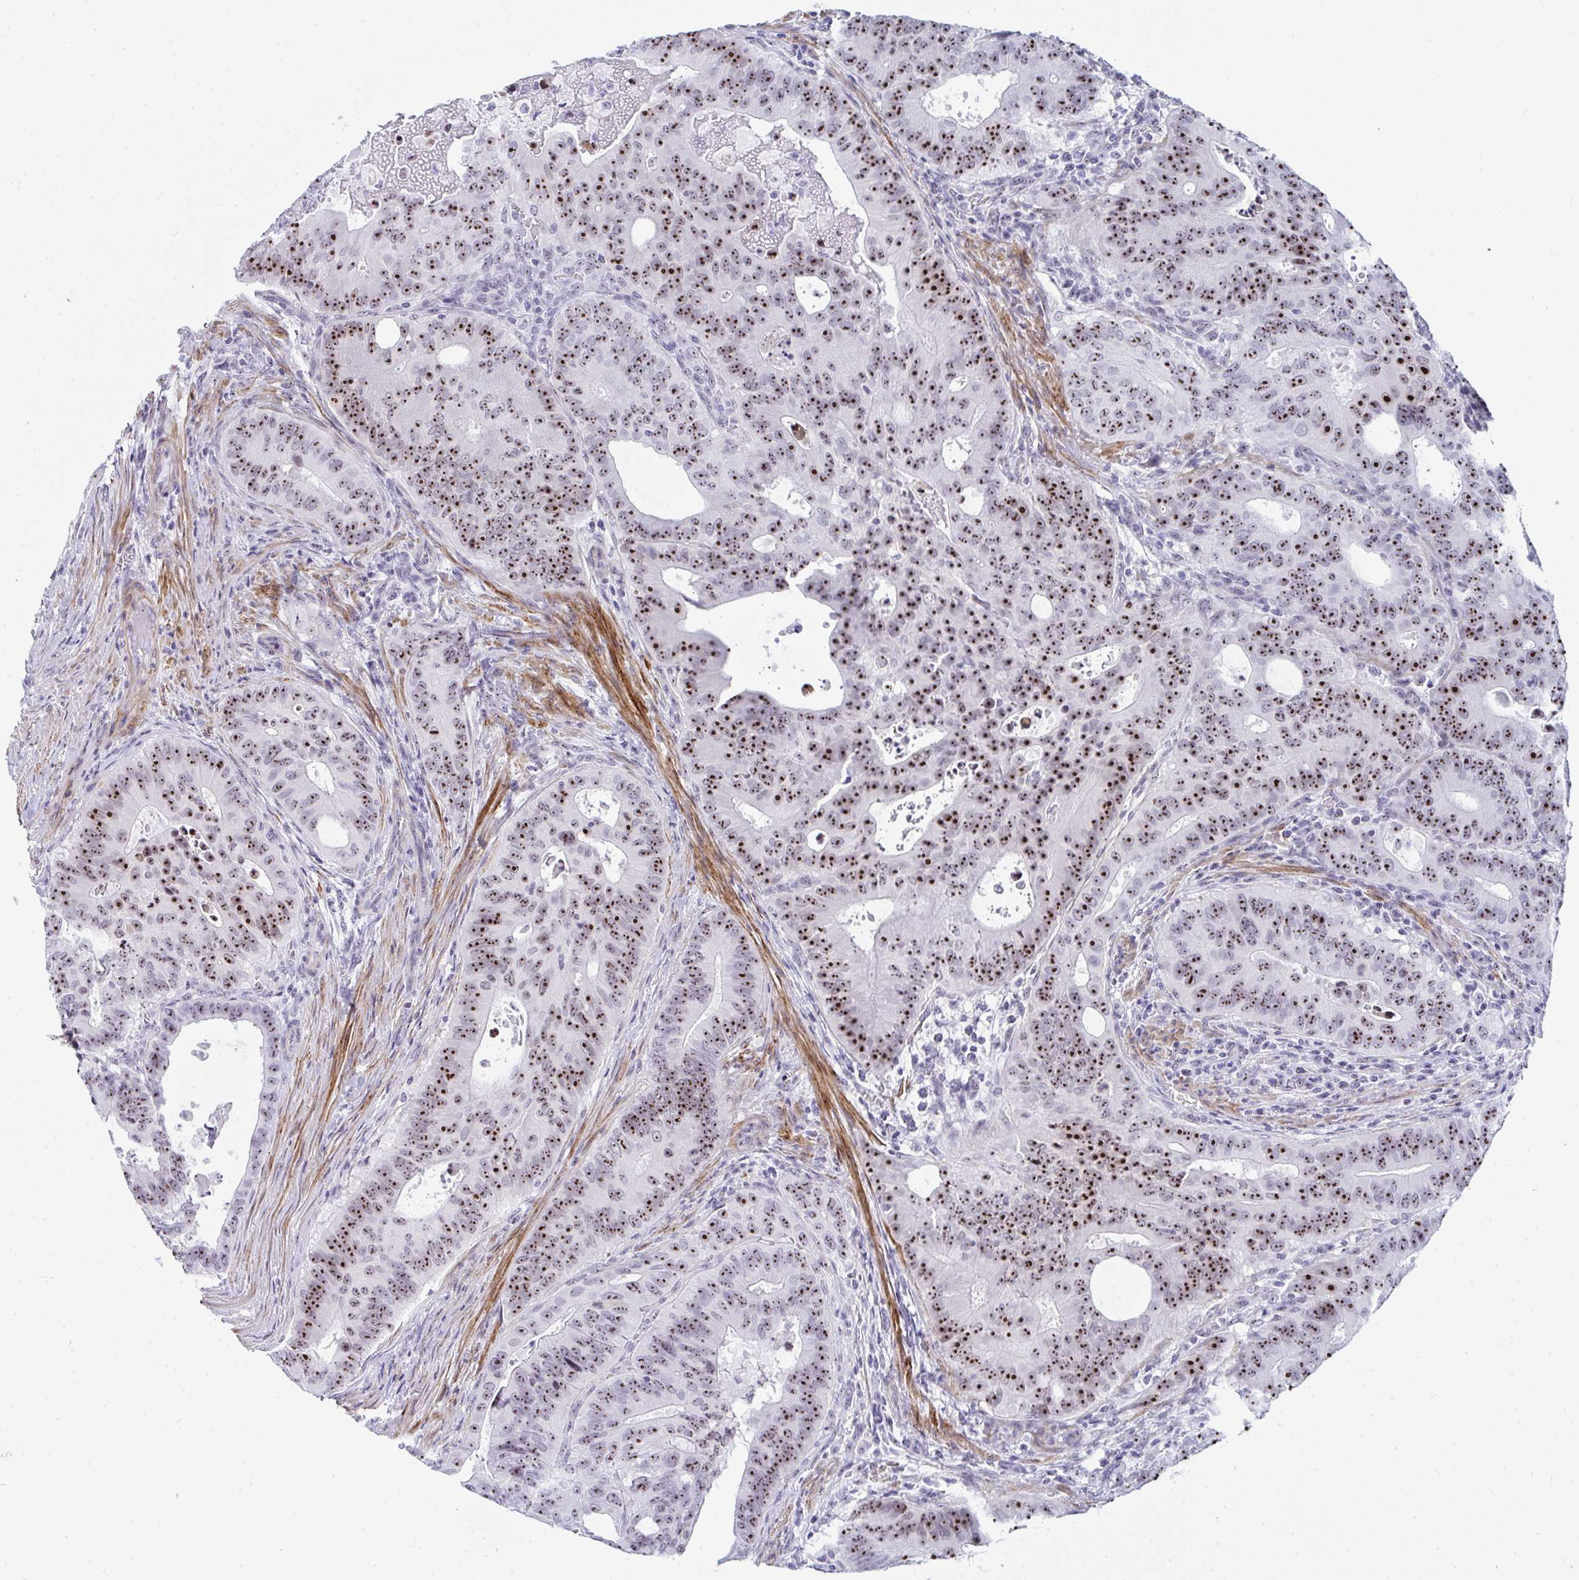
{"staining": {"intensity": "strong", "quantity": ">75%", "location": "nuclear"}, "tissue": "colorectal cancer", "cell_type": "Tumor cells", "image_type": "cancer", "snomed": [{"axis": "morphology", "description": "Adenocarcinoma, NOS"}, {"axis": "topography", "description": "Colon"}], "caption": "DAB immunohistochemical staining of colorectal cancer reveals strong nuclear protein staining in about >75% of tumor cells.", "gene": "NOP10", "patient": {"sex": "male", "age": 62}}